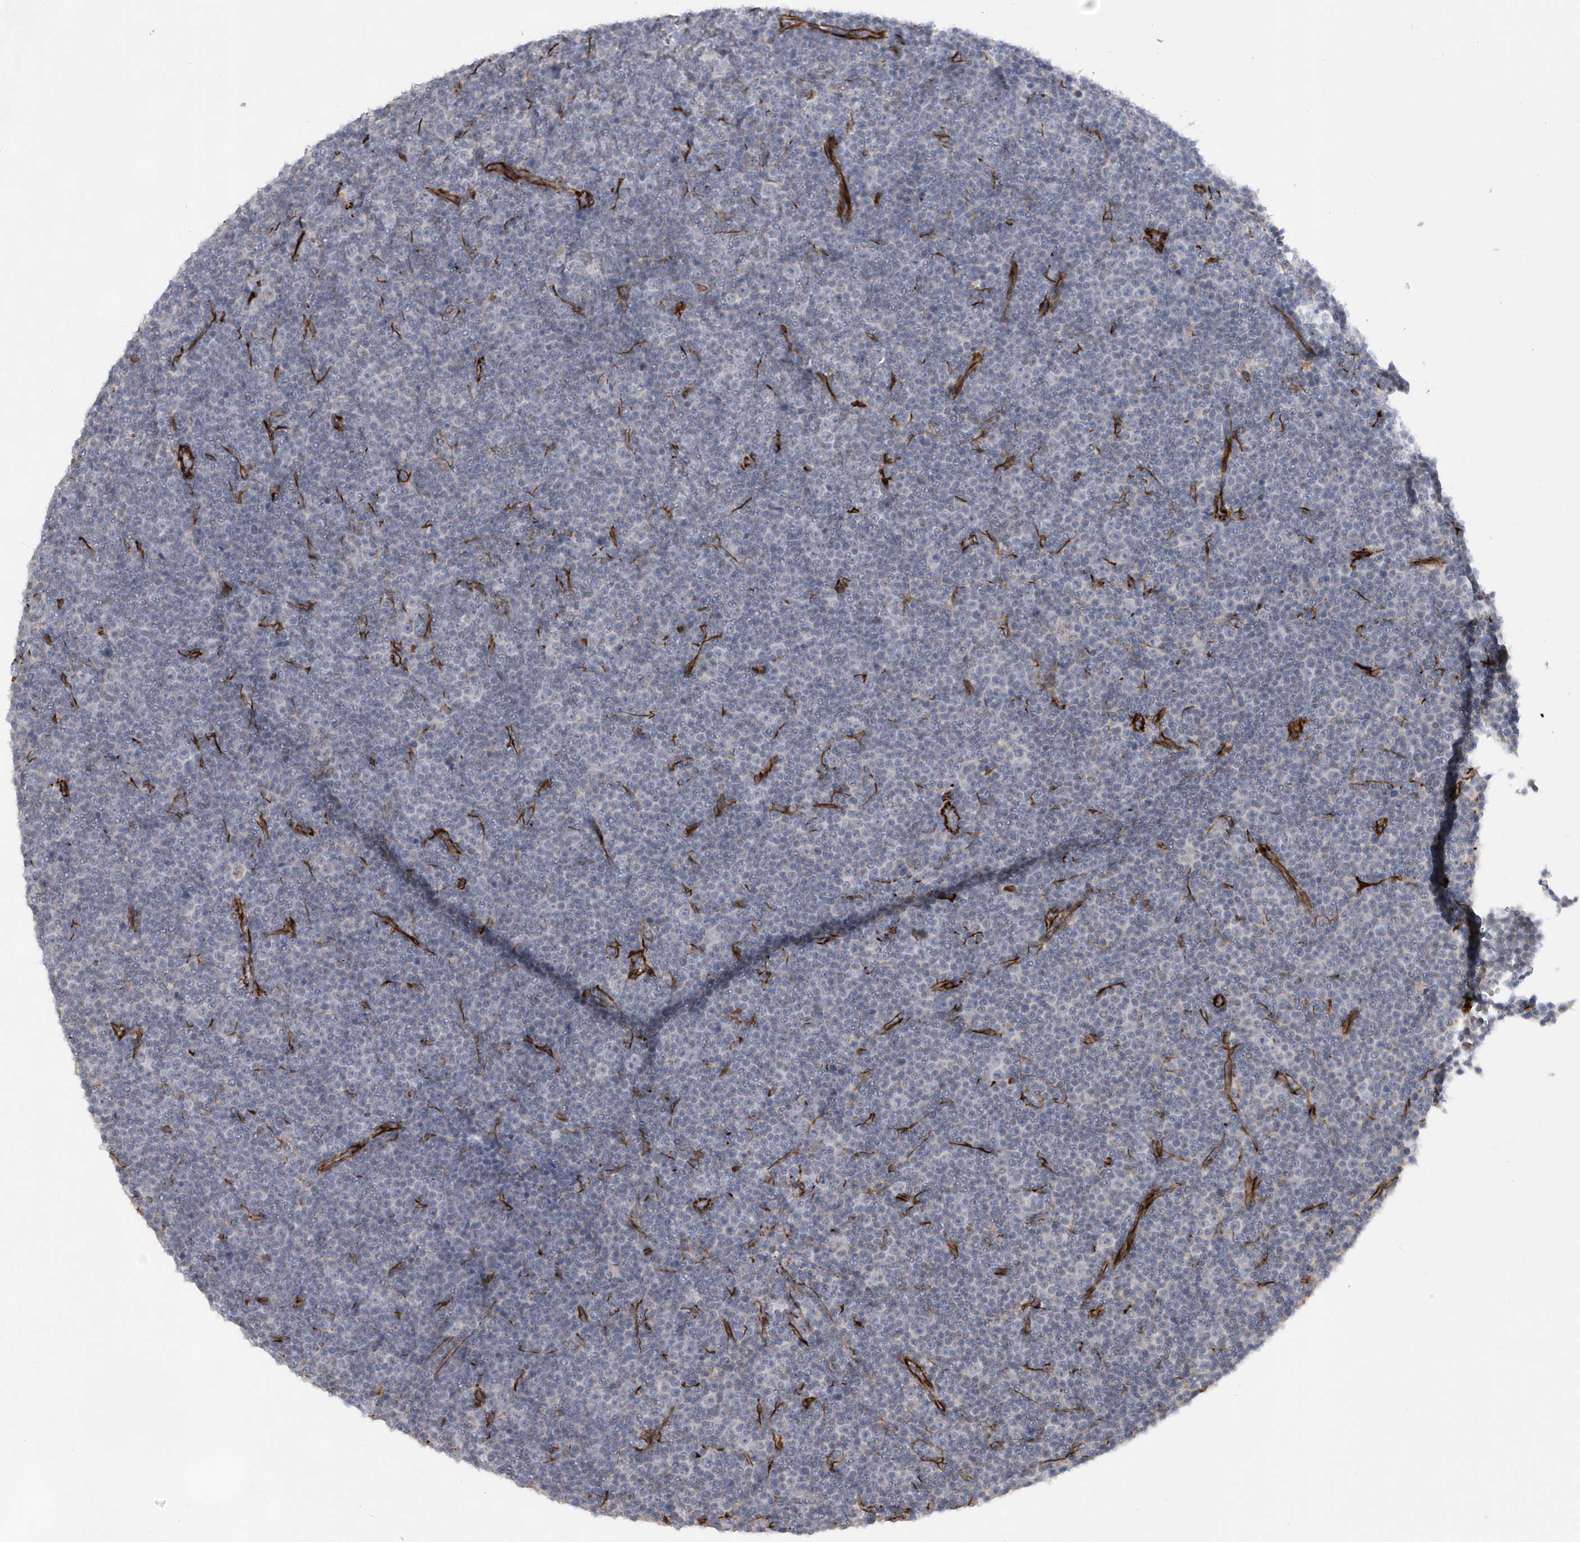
{"staining": {"intensity": "negative", "quantity": "none", "location": "none"}, "tissue": "lymphoma", "cell_type": "Tumor cells", "image_type": "cancer", "snomed": [{"axis": "morphology", "description": "Malignant lymphoma, non-Hodgkin's type, Low grade"}, {"axis": "topography", "description": "Lymph node"}], "caption": "IHC histopathology image of human malignant lymphoma, non-Hodgkin's type (low-grade) stained for a protein (brown), which exhibits no staining in tumor cells.", "gene": "RAB17", "patient": {"sex": "female", "age": 67}}